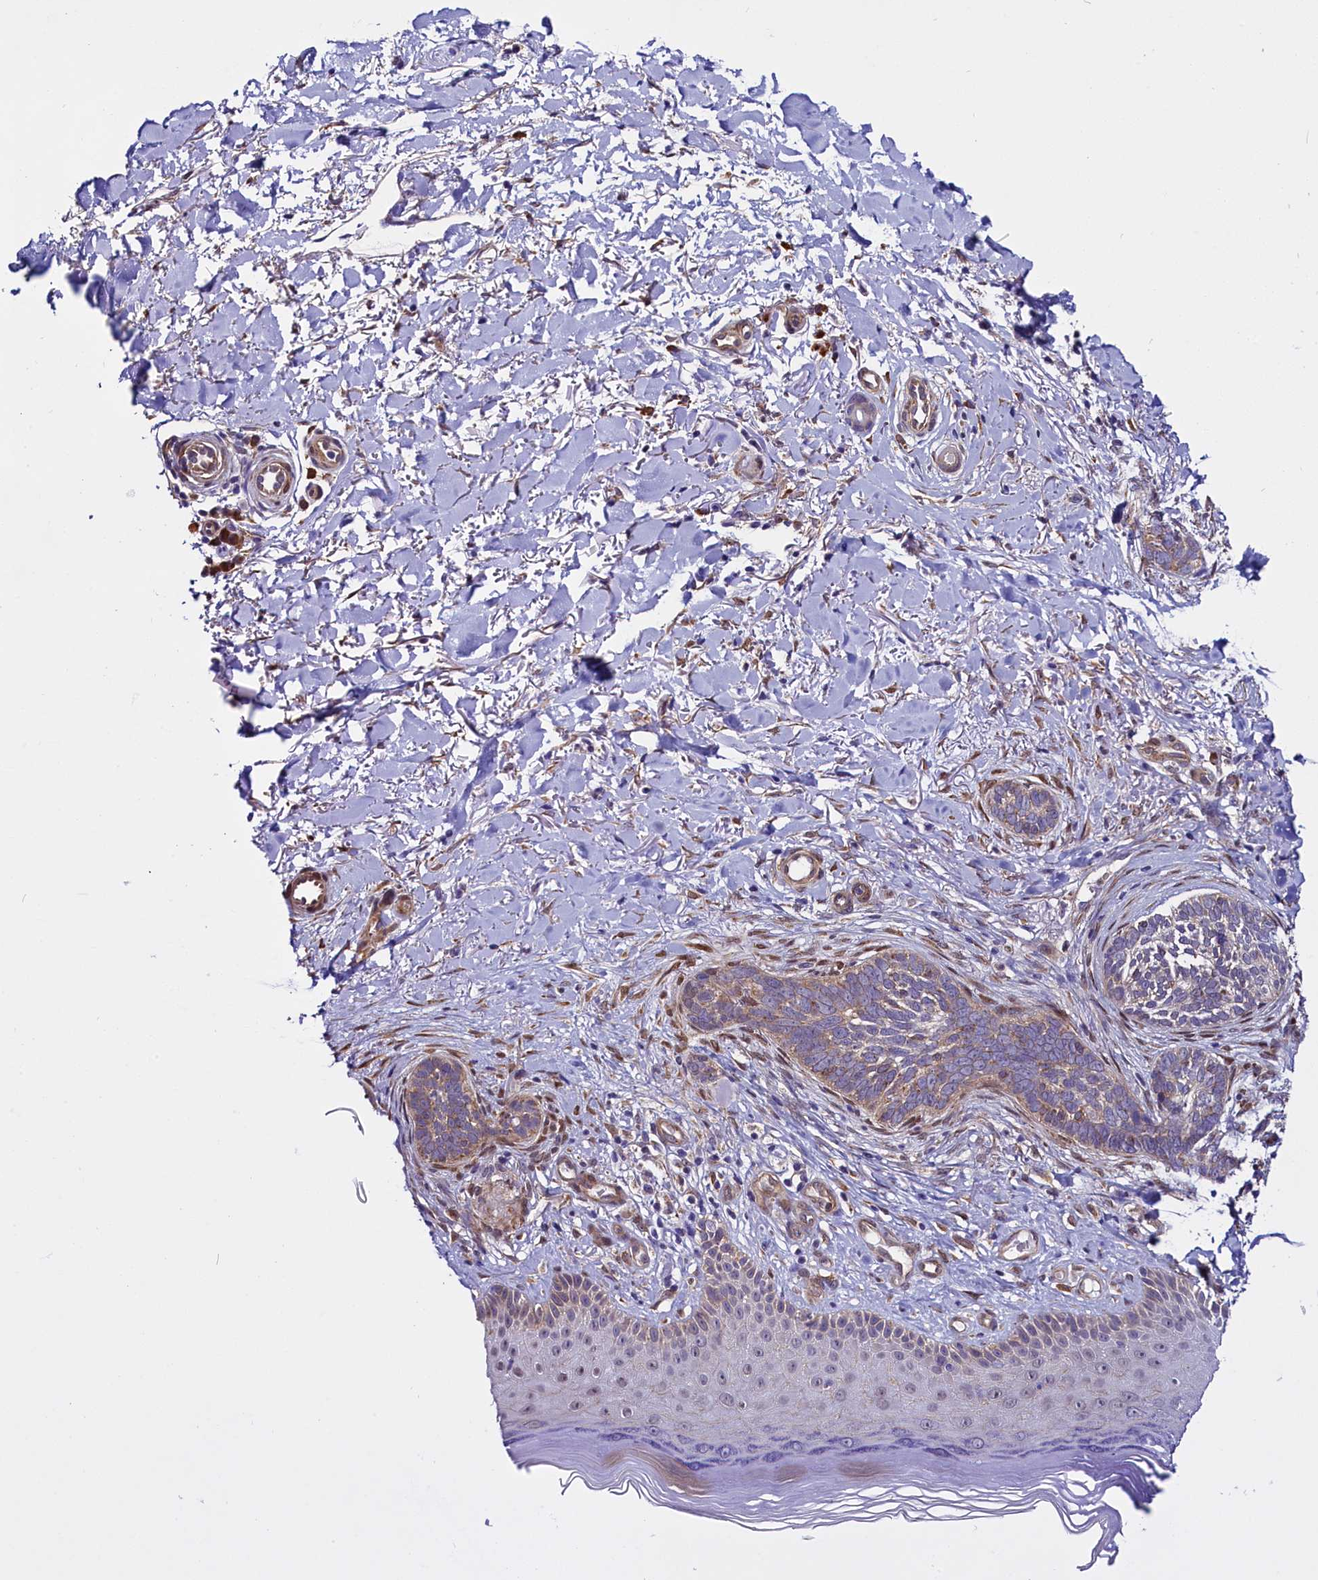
{"staining": {"intensity": "weak", "quantity": "<25%", "location": "cytoplasmic/membranous"}, "tissue": "skin cancer", "cell_type": "Tumor cells", "image_type": "cancer", "snomed": [{"axis": "morphology", "description": "Normal tissue, NOS"}, {"axis": "morphology", "description": "Basal cell carcinoma"}, {"axis": "topography", "description": "Skin"}], "caption": "Skin cancer (basal cell carcinoma) was stained to show a protein in brown. There is no significant expression in tumor cells.", "gene": "UACA", "patient": {"sex": "female", "age": 67}}